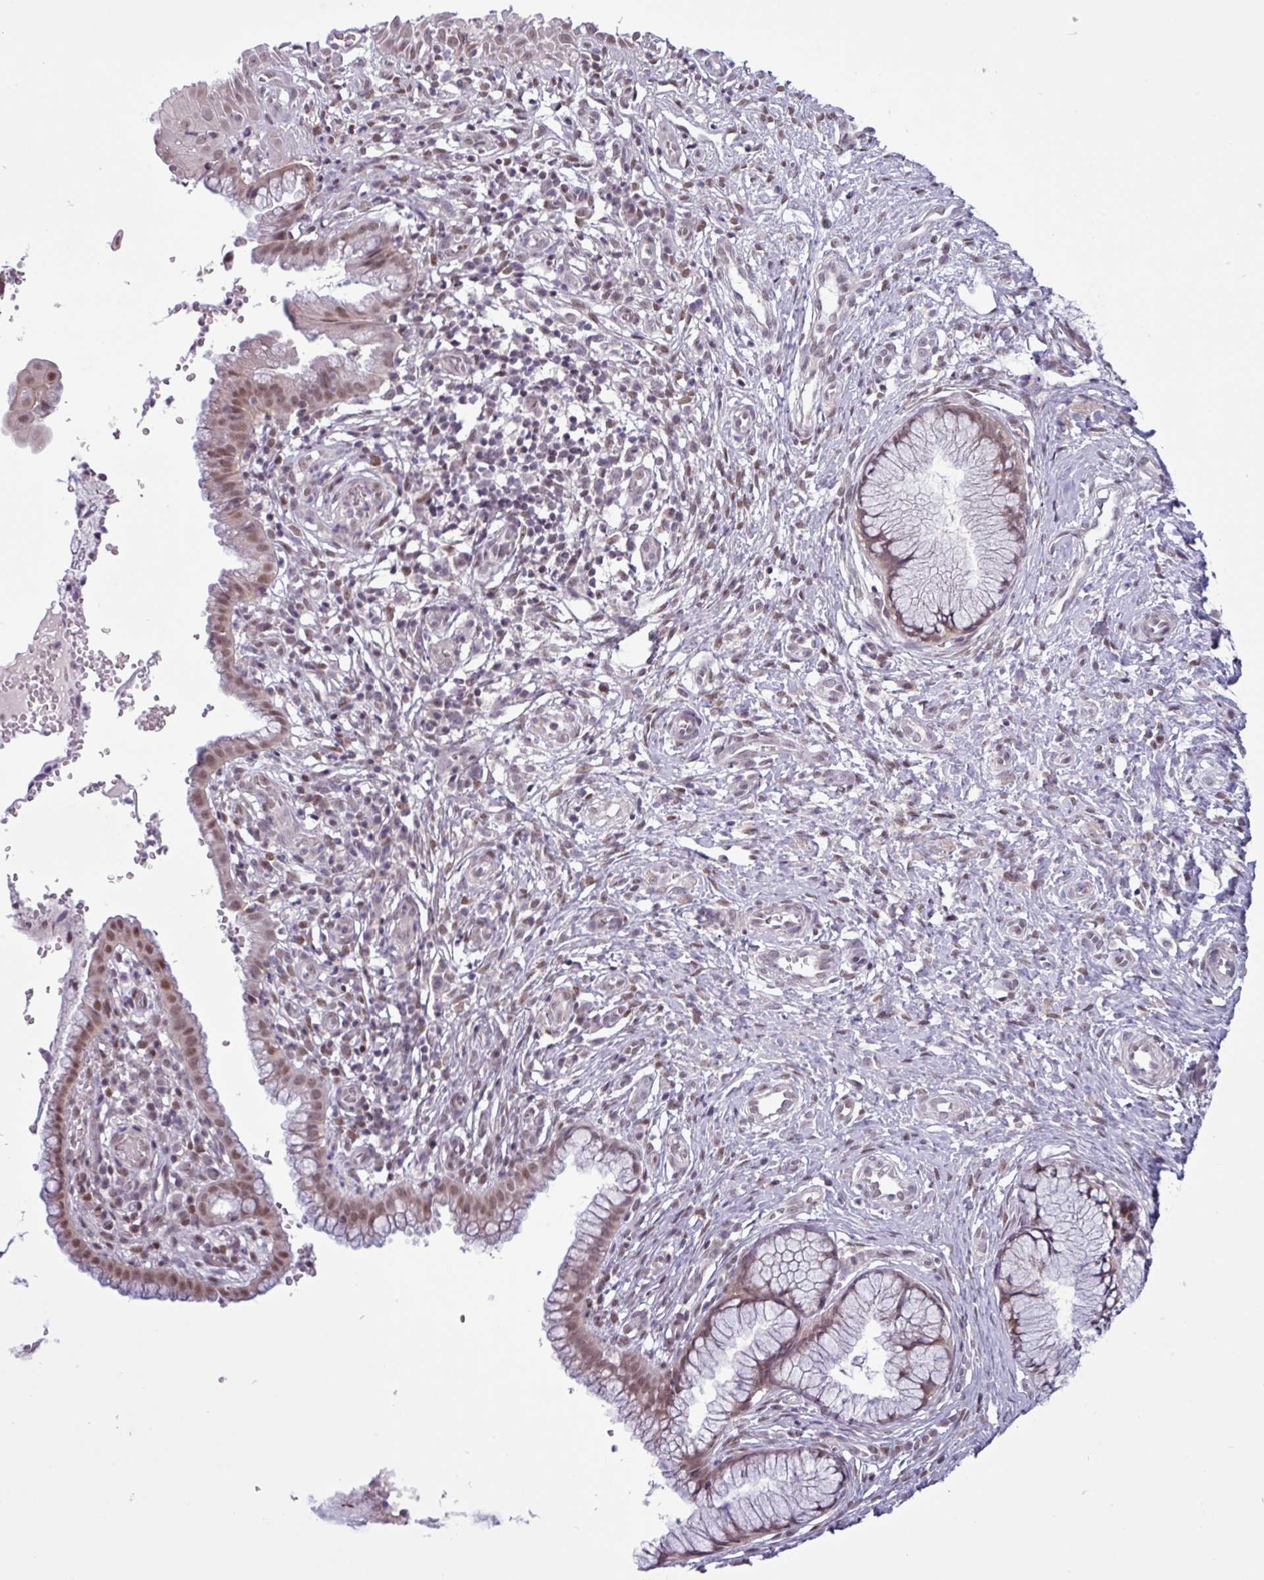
{"staining": {"intensity": "moderate", "quantity": ">75%", "location": "nuclear"}, "tissue": "cervix", "cell_type": "Glandular cells", "image_type": "normal", "snomed": [{"axis": "morphology", "description": "Normal tissue, NOS"}, {"axis": "topography", "description": "Cervix"}], "caption": "The image displays staining of unremarkable cervix, revealing moderate nuclear protein staining (brown color) within glandular cells. Immunohistochemistry (ihc) stains the protein in brown and the nuclei are stained blue.", "gene": "NOTCH2", "patient": {"sex": "female", "age": 36}}